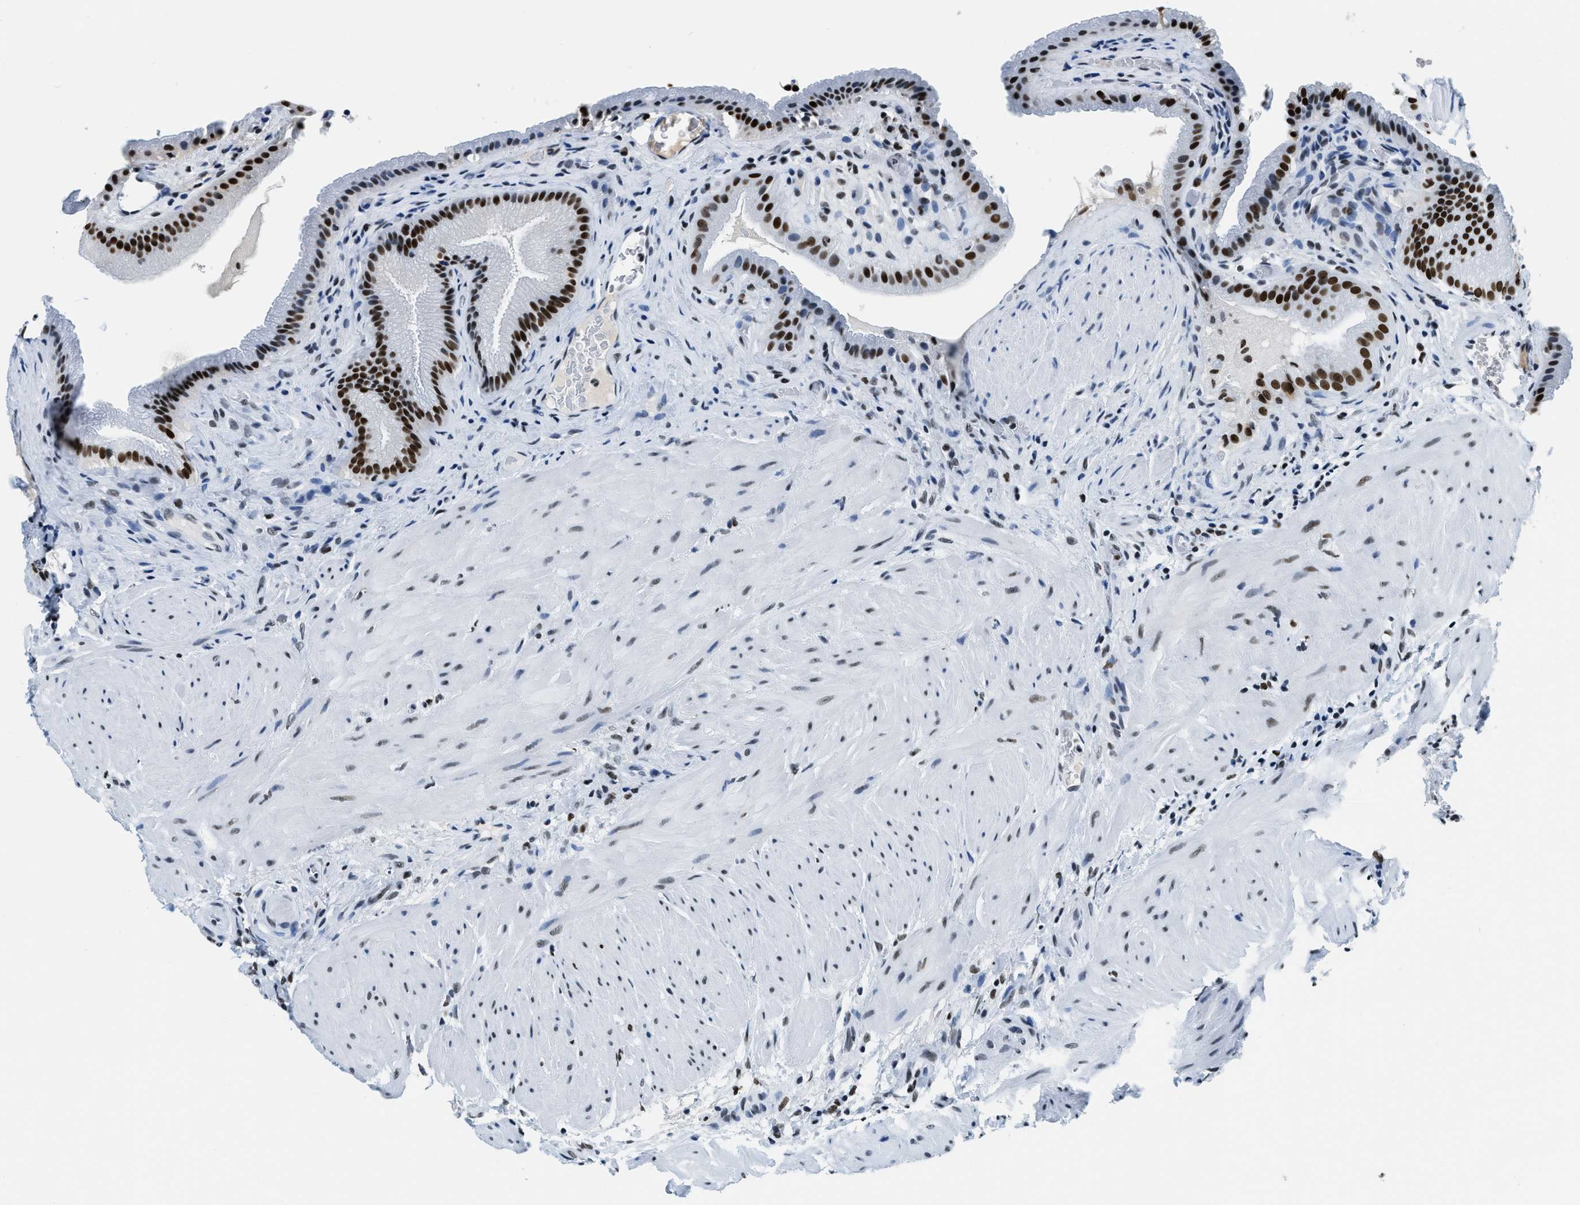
{"staining": {"intensity": "strong", "quantity": ">75%", "location": "nuclear"}, "tissue": "gallbladder", "cell_type": "Glandular cells", "image_type": "normal", "snomed": [{"axis": "morphology", "description": "Normal tissue, NOS"}, {"axis": "topography", "description": "Gallbladder"}], "caption": "Protein staining of benign gallbladder displays strong nuclear expression in about >75% of glandular cells.", "gene": "TOP1", "patient": {"sex": "male", "age": 49}}